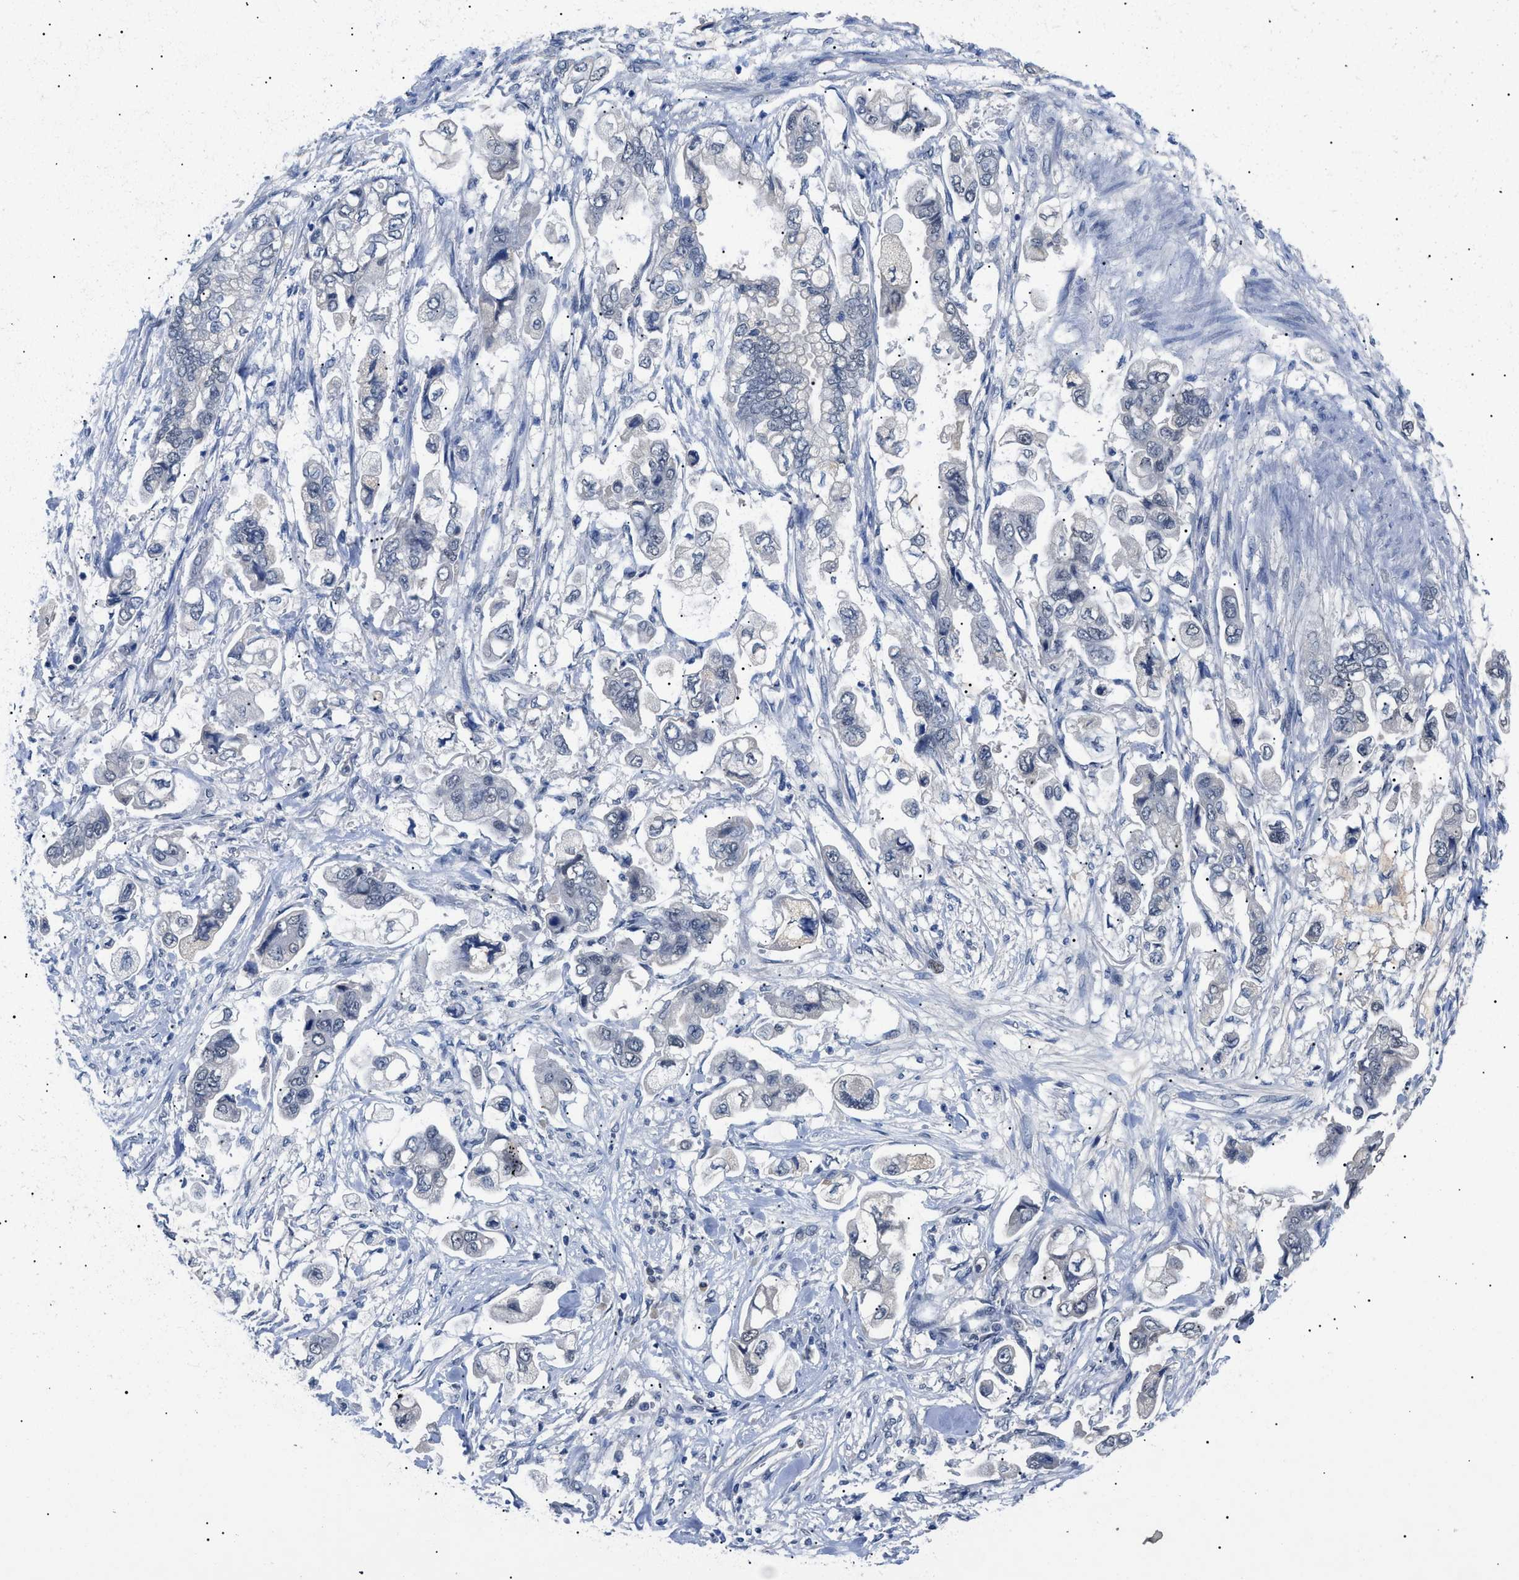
{"staining": {"intensity": "negative", "quantity": "none", "location": "none"}, "tissue": "stomach cancer", "cell_type": "Tumor cells", "image_type": "cancer", "snomed": [{"axis": "morphology", "description": "Adenocarcinoma, NOS"}, {"axis": "topography", "description": "Stomach"}], "caption": "Immunohistochemical staining of human stomach adenocarcinoma displays no significant positivity in tumor cells. (DAB (3,3'-diaminobenzidine) immunohistochemistry, high magnification).", "gene": "PRRT2", "patient": {"sex": "male", "age": 62}}